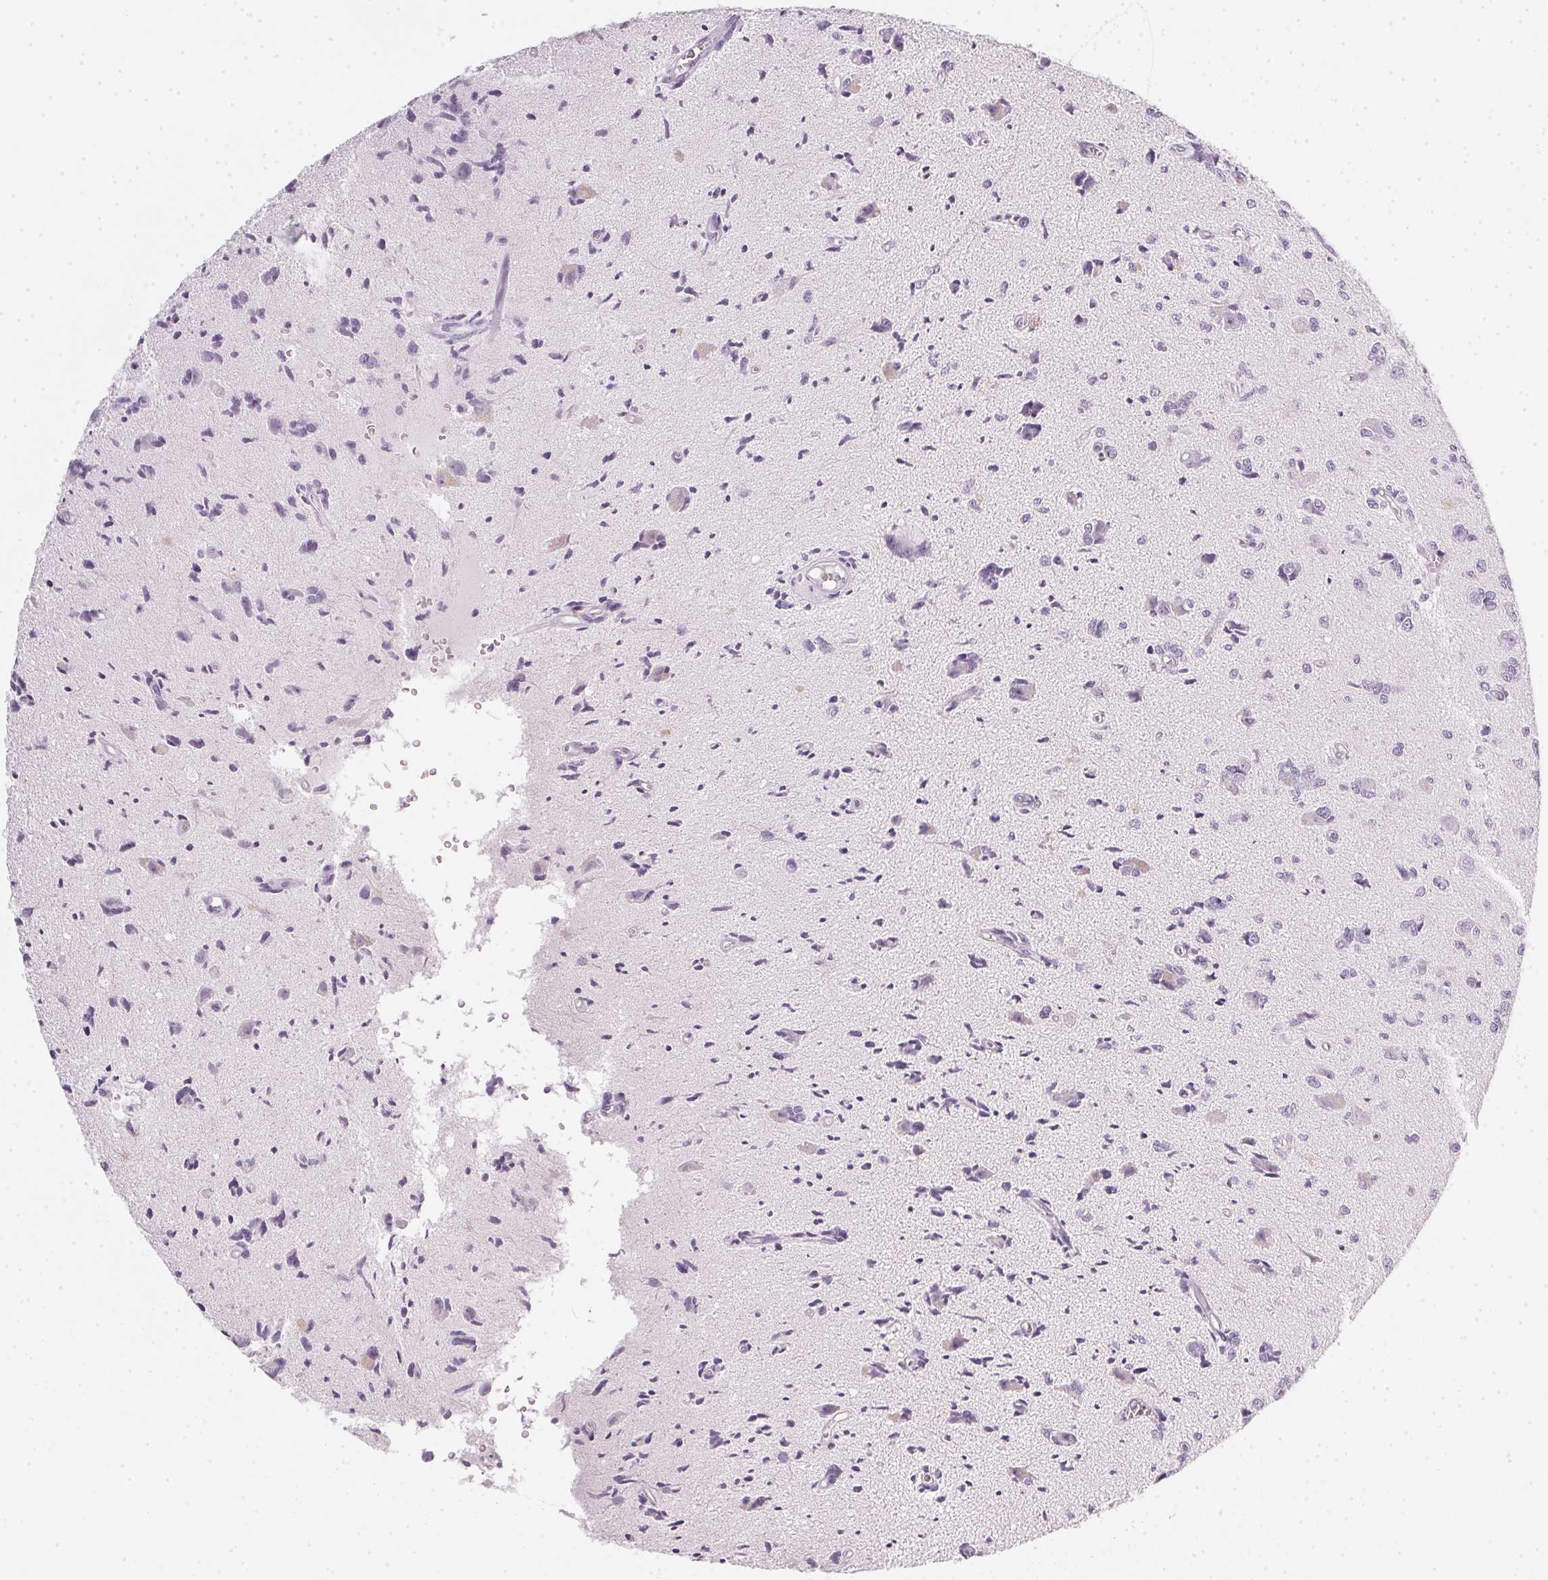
{"staining": {"intensity": "negative", "quantity": "none", "location": "none"}, "tissue": "glioma", "cell_type": "Tumor cells", "image_type": "cancer", "snomed": [{"axis": "morphology", "description": "Glioma, malignant, High grade"}, {"axis": "topography", "description": "Brain"}], "caption": "Immunohistochemistry micrograph of neoplastic tissue: high-grade glioma (malignant) stained with DAB shows no significant protein expression in tumor cells. (DAB (3,3'-diaminobenzidine) IHC visualized using brightfield microscopy, high magnification).", "gene": "TMEM72", "patient": {"sex": "male", "age": 67}}